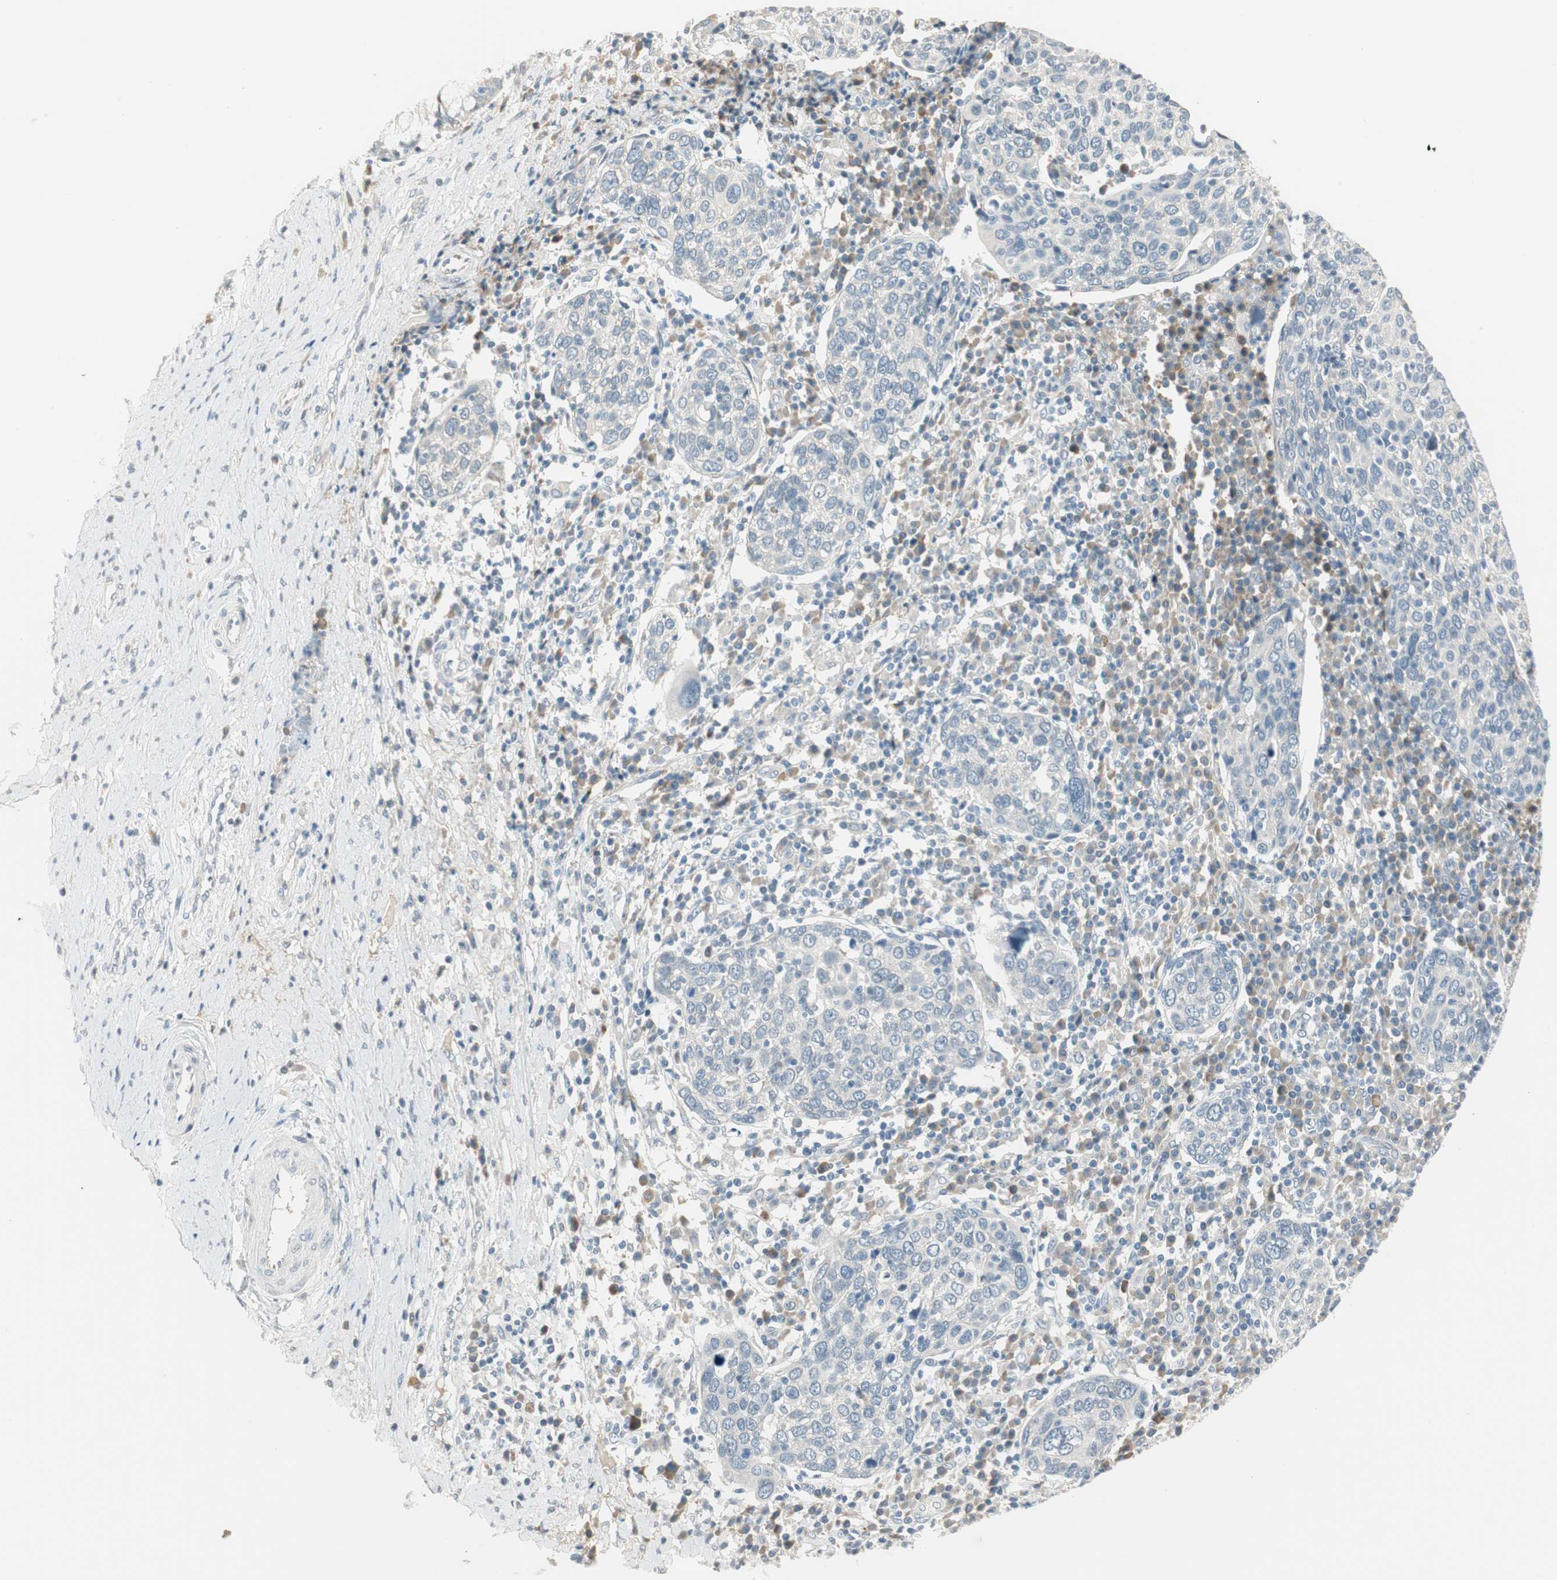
{"staining": {"intensity": "negative", "quantity": "none", "location": "none"}, "tissue": "cervical cancer", "cell_type": "Tumor cells", "image_type": "cancer", "snomed": [{"axis": "morphology", "description": "Squamous cell carcinoma, NOS"}, {"axis": "topography", "description": "Cervix"}], "caption": "Immunohistochemistry of human cervical cancer (squamous cell carcinoma) demonstrates no positivity in tumor cells.", "gene": "PCDHB15", "patient": {"sex": "female", "age": 40}}